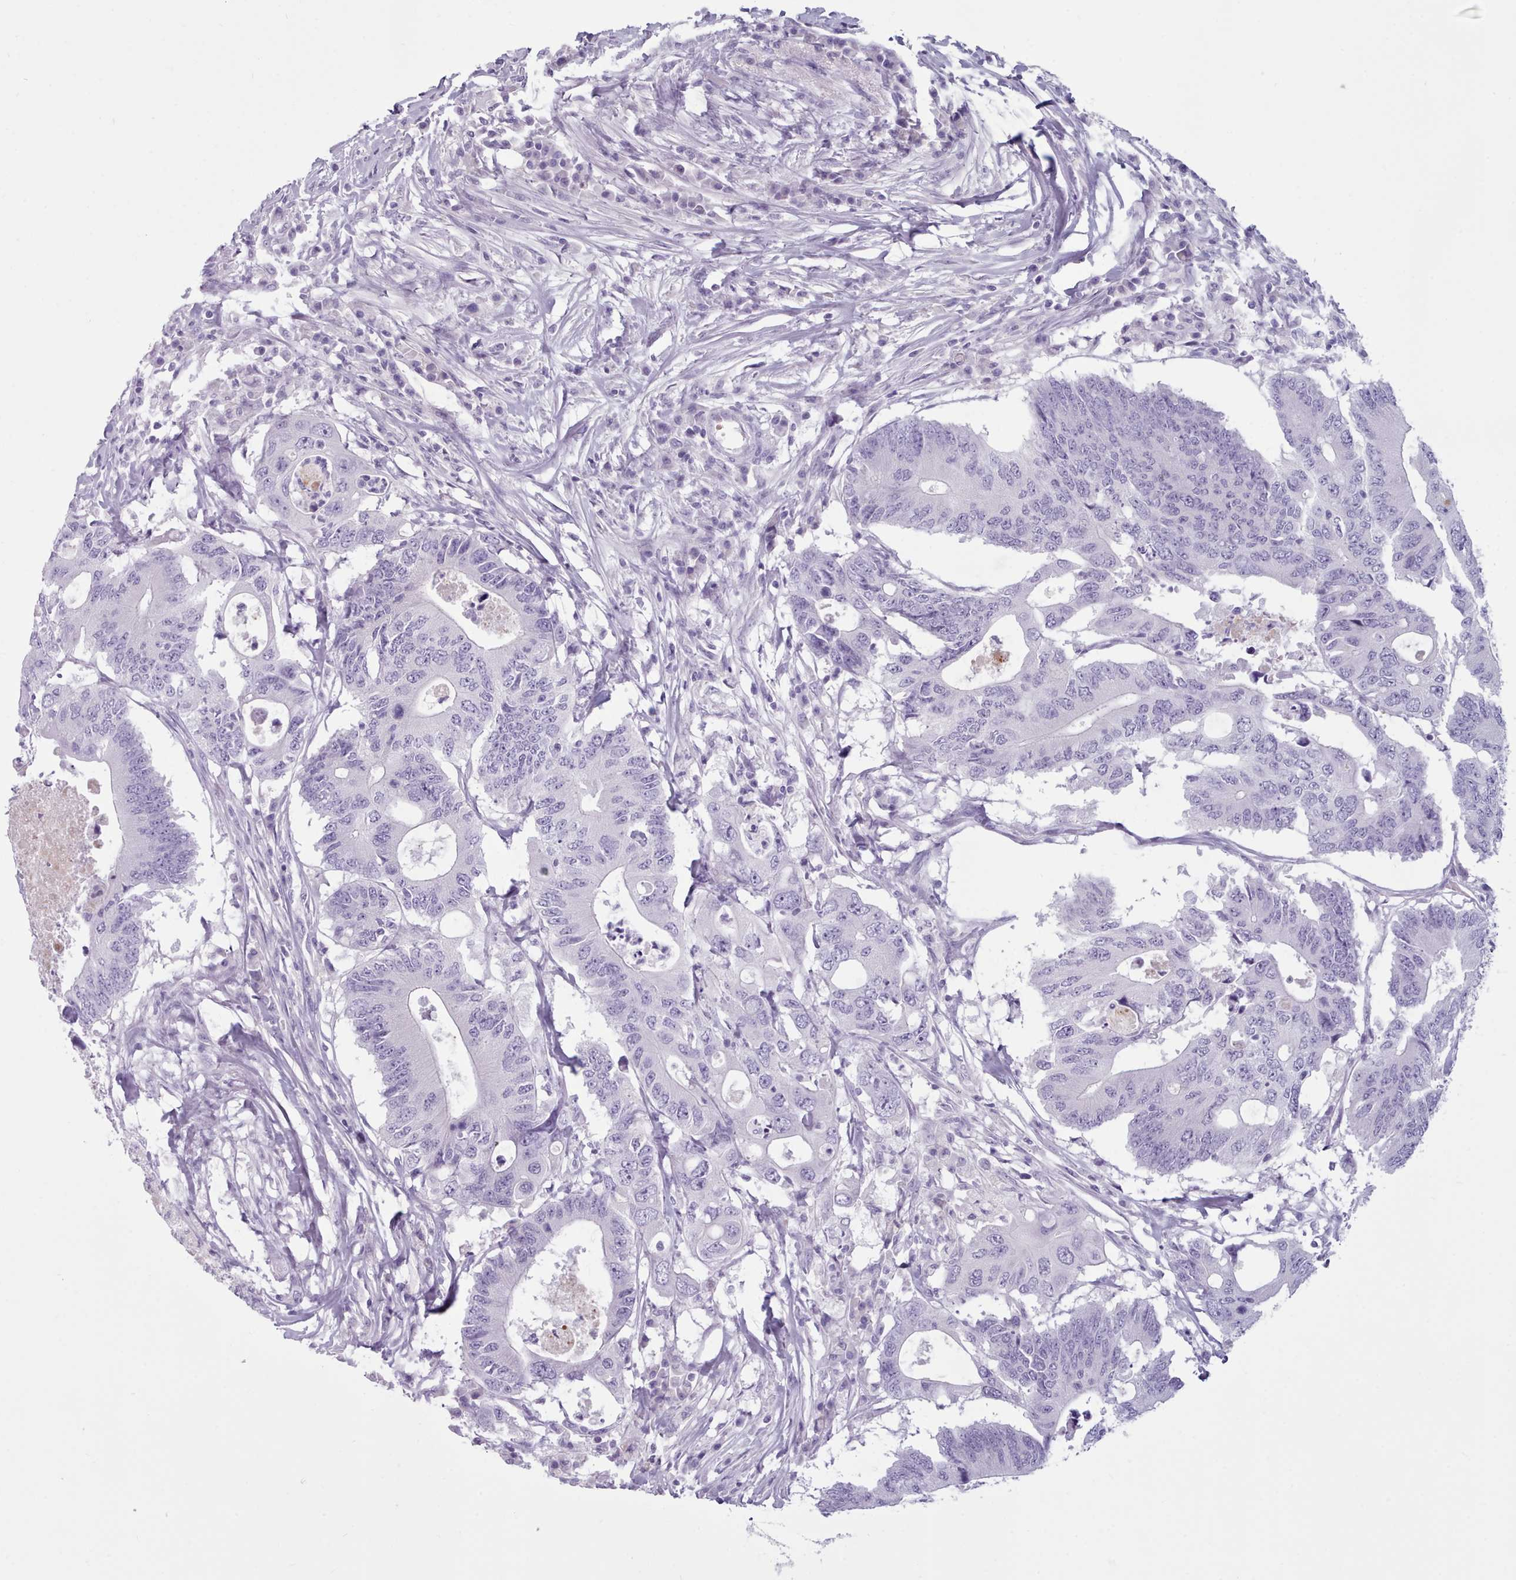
{"staining": {"intensity": "negative", "quantity": "none", "location": "none"}, "tissue": "colorectal cancer", "cell_type": "Tumor cells", "image_type": "cancer", "snomed": [{"axis": "morphology", "description": "Adenocarcinoma, NOS"}, {"axis": "topography", "description": "Colon"}], "caption": "There is no significant staining in tumor cells of adenocarcinoma (colorectal).", "gene": "ZNF43", "patient": {"sex": "male", "age": 71}}